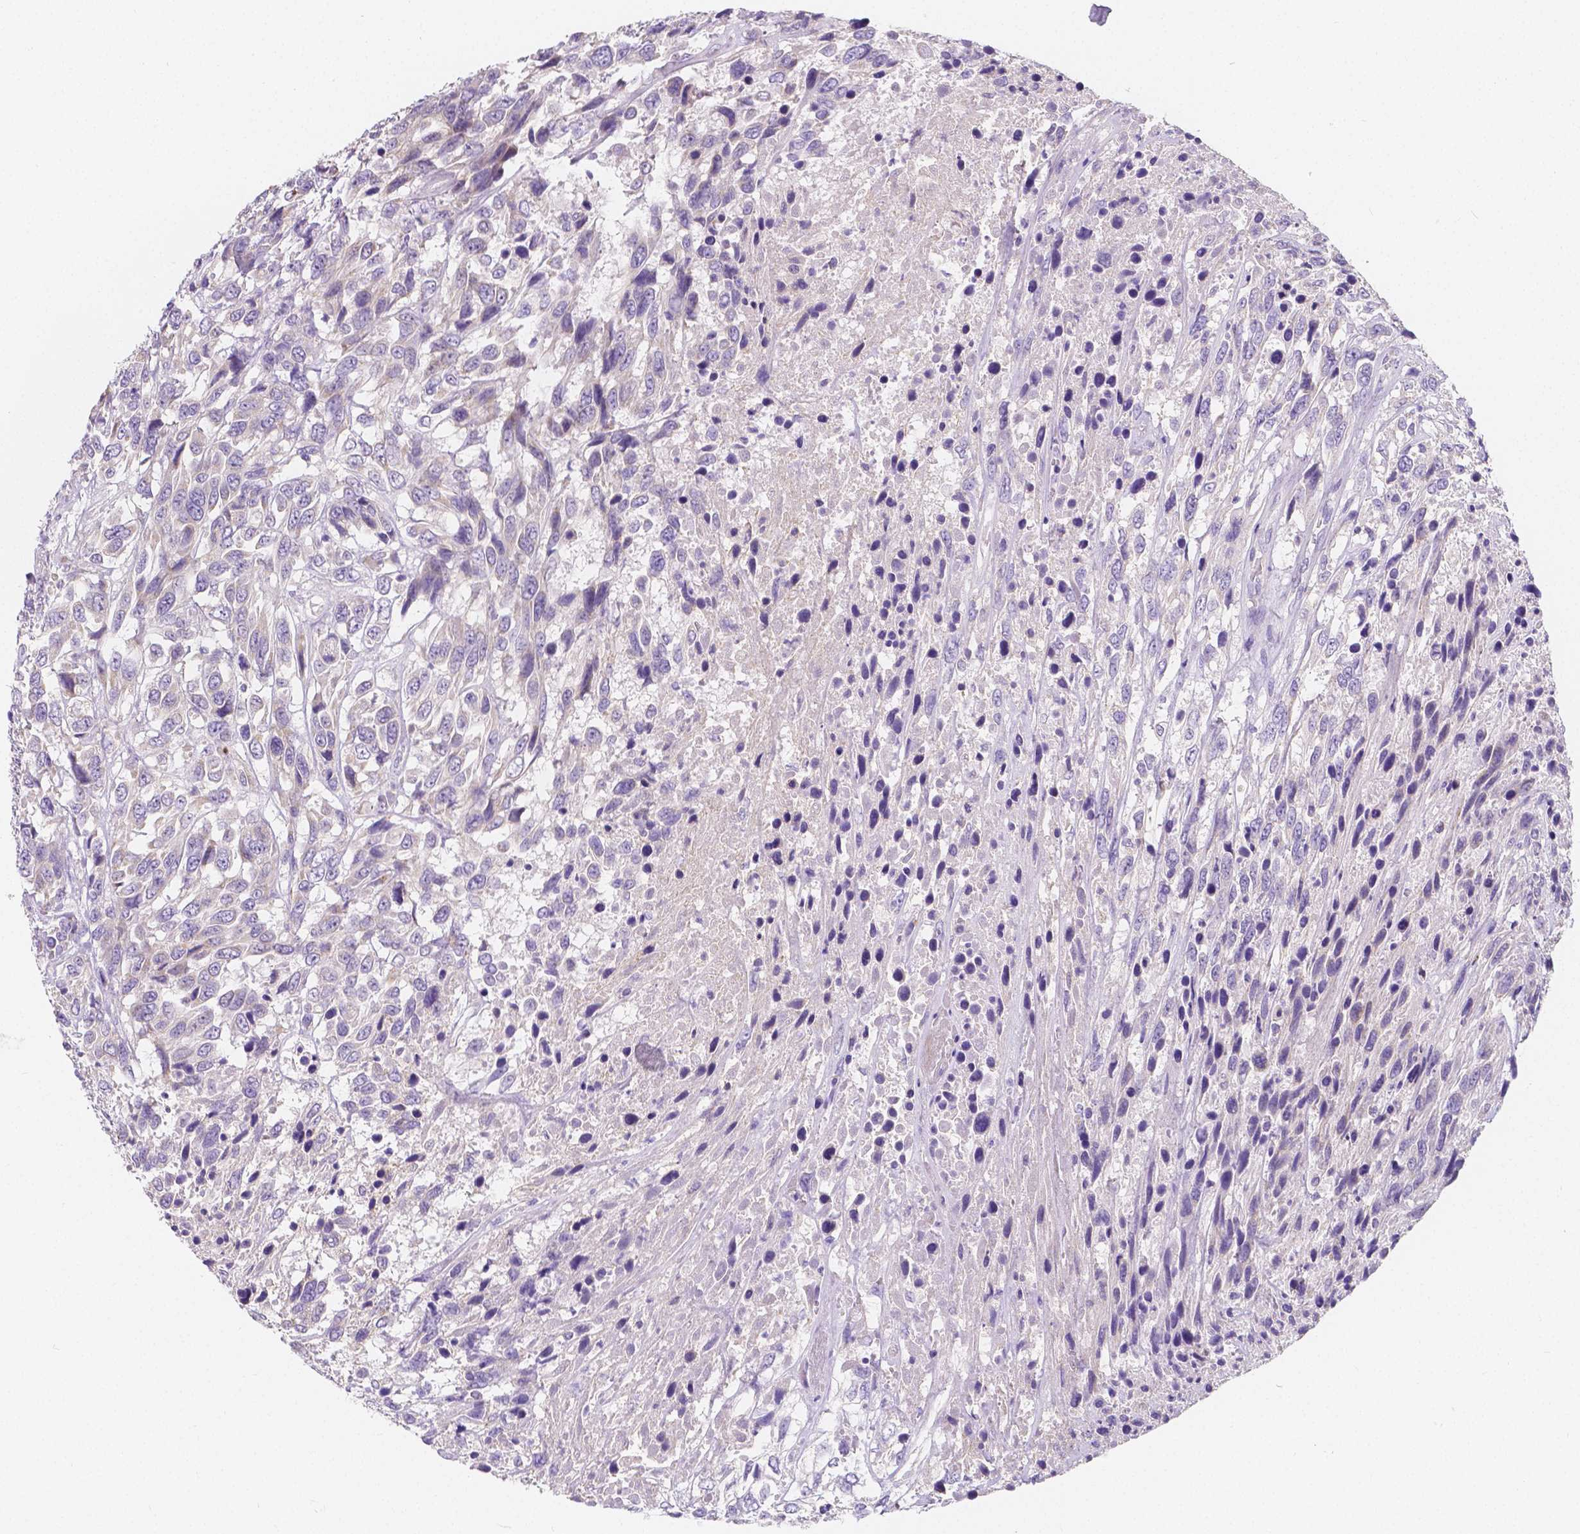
{"staining": {"intensity": "negative", "quantity": "none", "location": "none"}, "tissue": "urothelial cancer", "cell_type": "Tumor cells", "image_type": "cancer", "snomed": [{"axis": "morphology", "description": "Urothelial carcinoma, High grade"}, {"axis": "topography", "description": "Urinary bladder"}], "caption": "Urothelial carcinoma (high-grade) was stained to show a protein in brown. There is no significant staining in tumor cells. Nuclei are stained in blue.", "gene": "RNF186", "patient": {"sex": "female", "age": 70}}